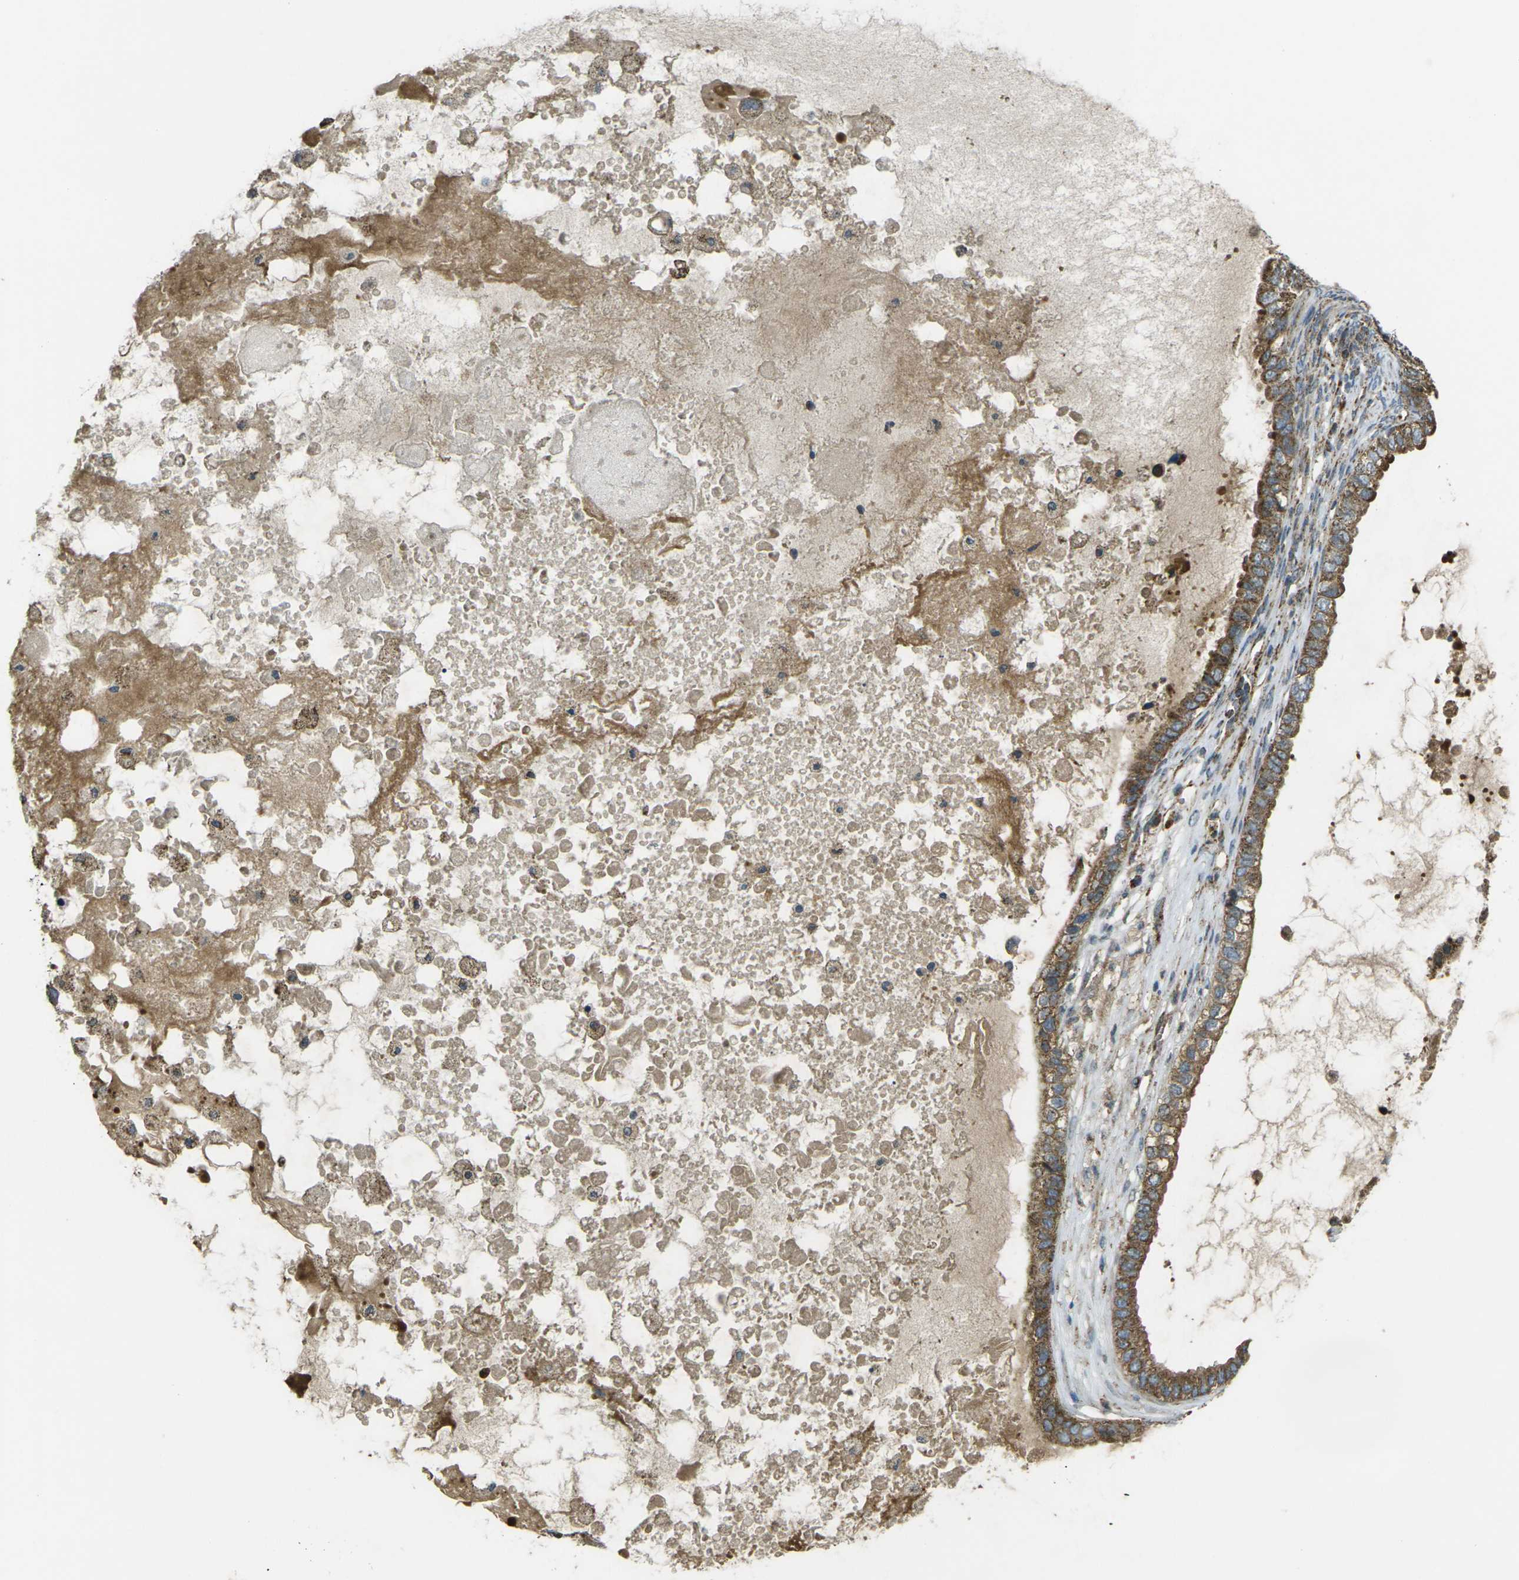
{"staining": {"intensity": "strong", "quantity": ">75%", "location": "cytoplasmic/membranous"}, "tissue": "ovarian cancer", "cell_type": "Tumor cells", "image_type": "cancer", "snomed": [{"axis": "morphology", "description": "Cystadenocarcinoma, mucinous, NOS"}, {"axis": "topography", "description": "Ovary"}], "caption": "High-power microscopy captured an IHC photomicrograph of ovarian mucinous cystadenocarcinoma, revealing strong cytoplasmic/membranous positivity in approximately >75% of tumor cells. The protein of interest is shown in brown color, while the nuclei are stained blue.", "gene": "IGF1R", "patient": {"sex": "female", "age": 80}}